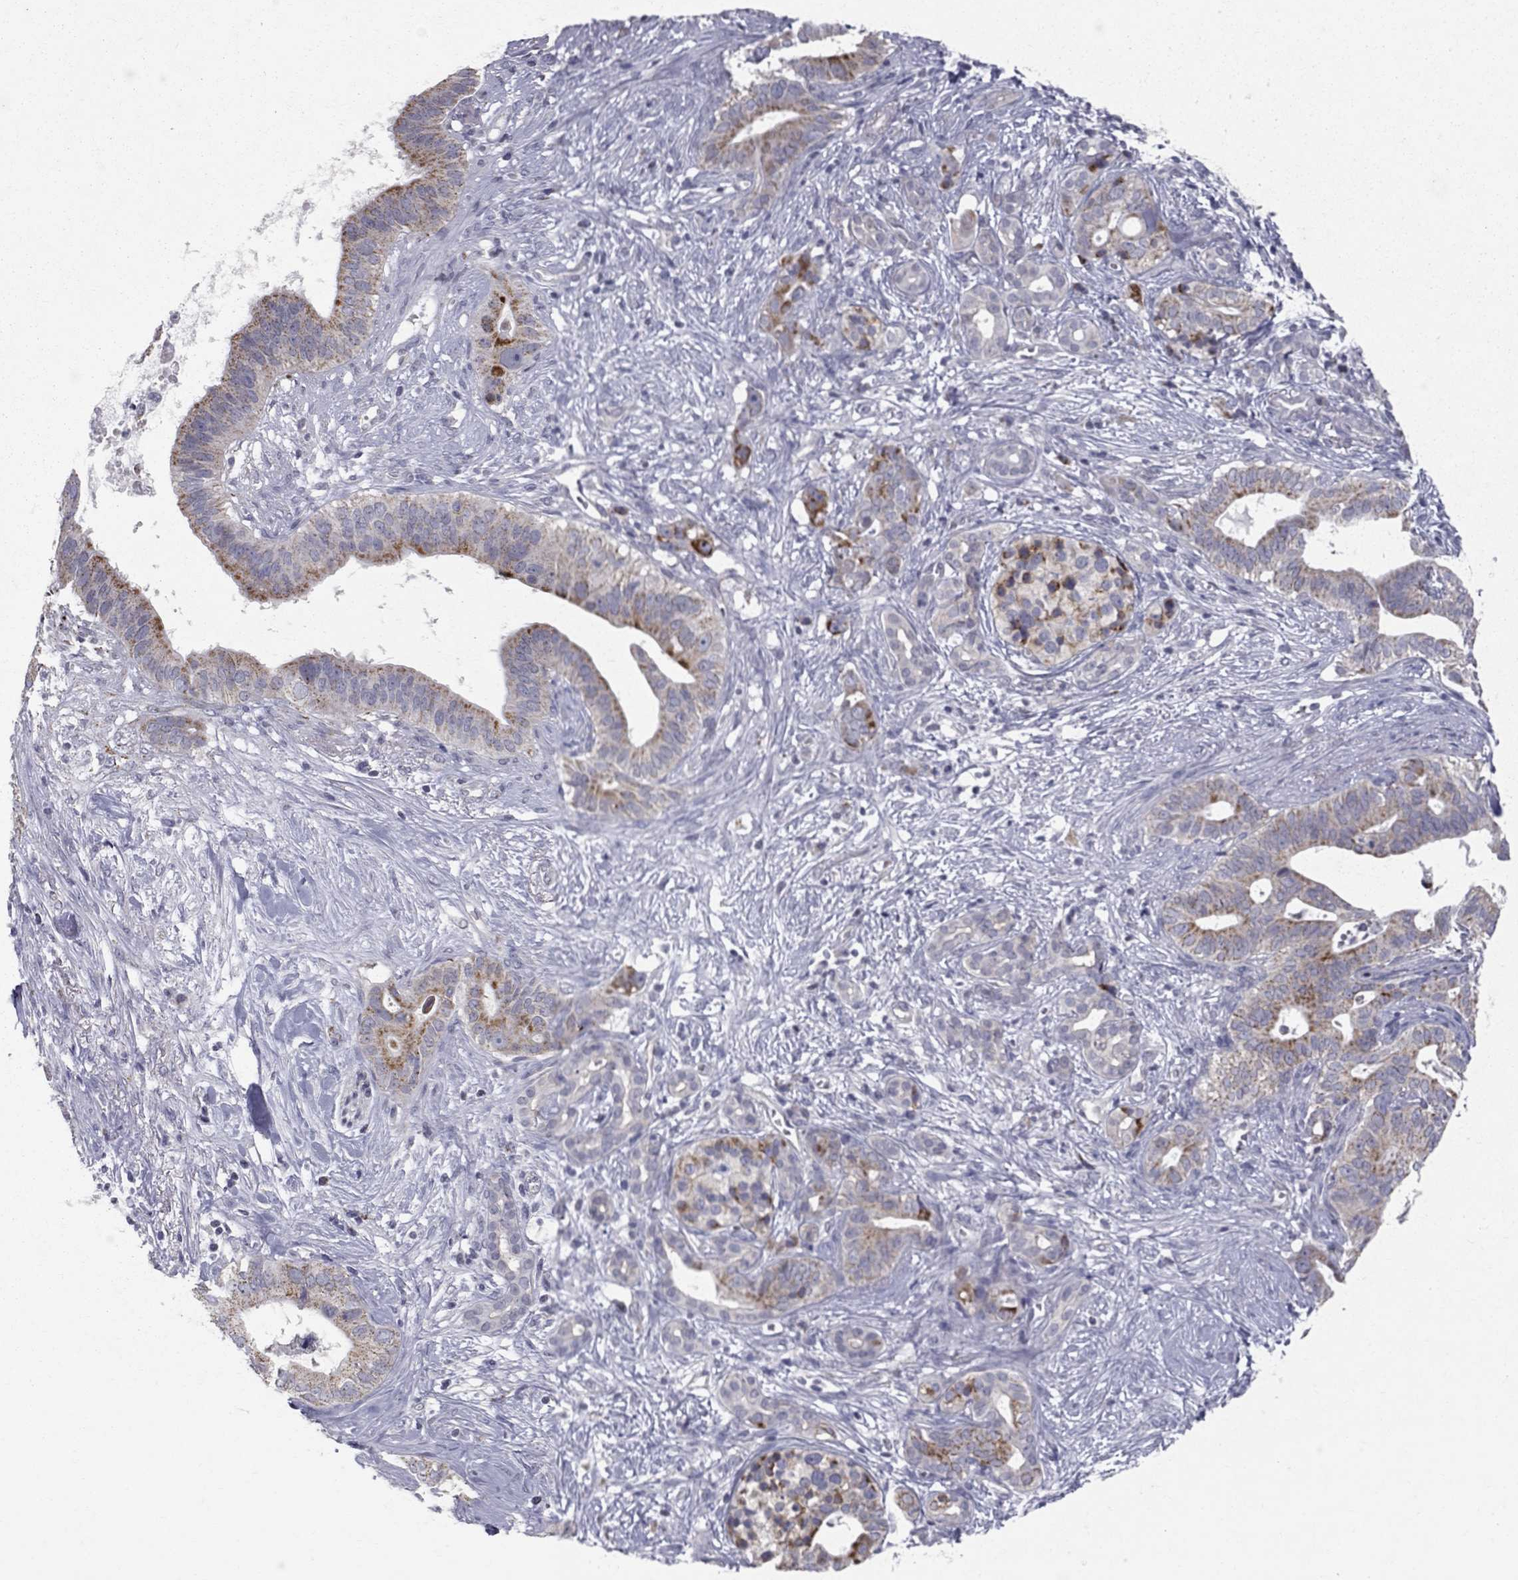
{"staining": {"intensity": "moderate", "quantity": "25%-75%", "location": "cytoplasmic/membranous"}, "tissue": "pancreatic cancer", "cell_type": "Tumor cells", "image_type": "cancer", "snomed": [{"axis": "morphology", "description": "Adenocarcinoma, NOS"}, {"axis": "topography", "description": "Pancreas"}], "caption": "Pancreatic cancer (adenocarcinoma) stained with a brown dye exhibits moderate cytoplasmic/membranous positive staining in about 25%-75% of tumor cells.", "gene": "CLIC6", "patient": {"sex": "male", "age": 61}}